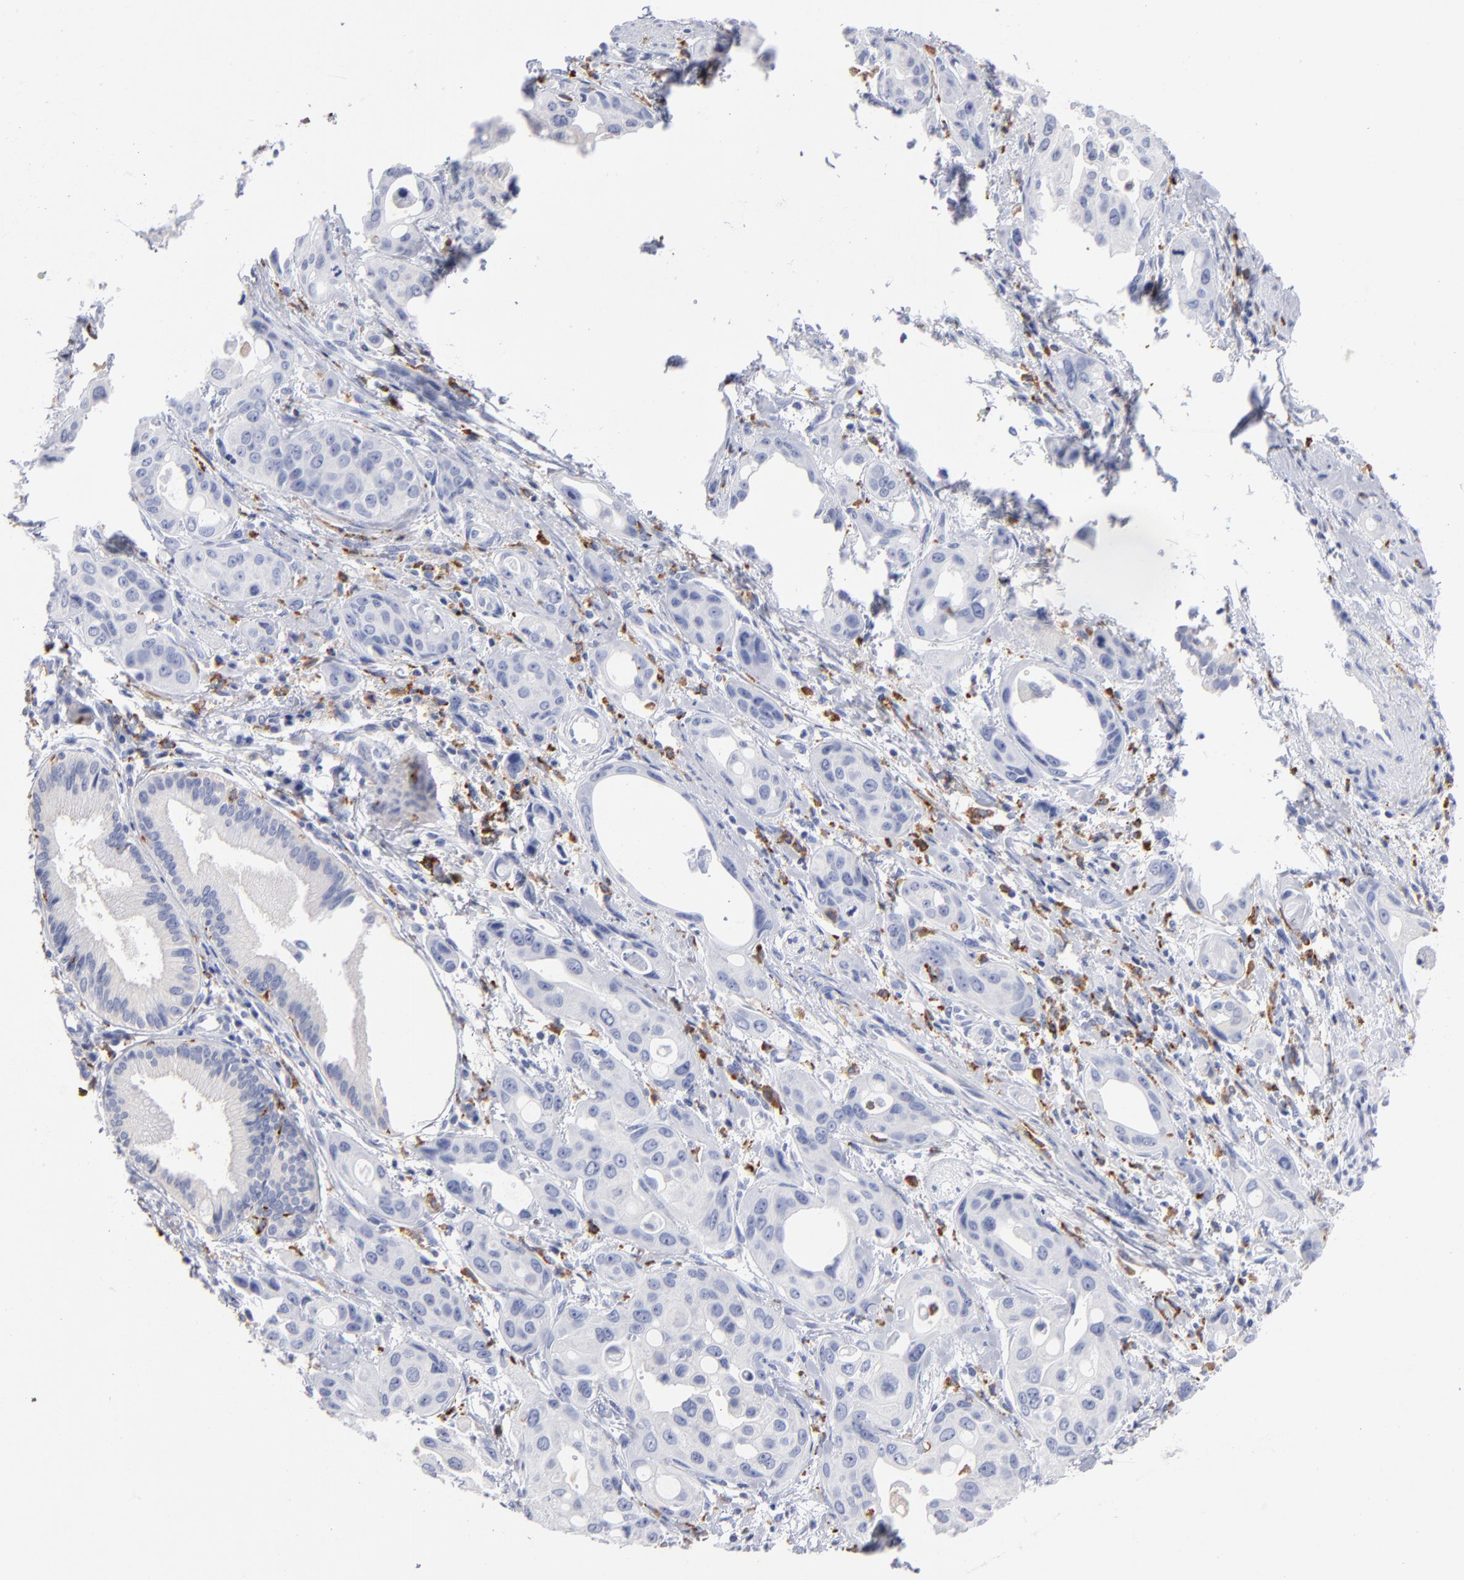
{"staining": {"intensity": "negative", "quantity": "none", "location": "none"}, "tissue": "pancreatic cancer", "cell_type": "Tumor cells", "image_type": "cancer", "snomed": [{"axis": "morphology", "description": "Adenocarcinoma, NOS"}, {"axis": "topography", "description": "Pancreas"}], "caption": "The photomicrograph reveals no significant staining in tumor cells of pancreatic adenocarcinoma.", "gene": "CD180", "patient": {"sex": "female", "age": 60}}